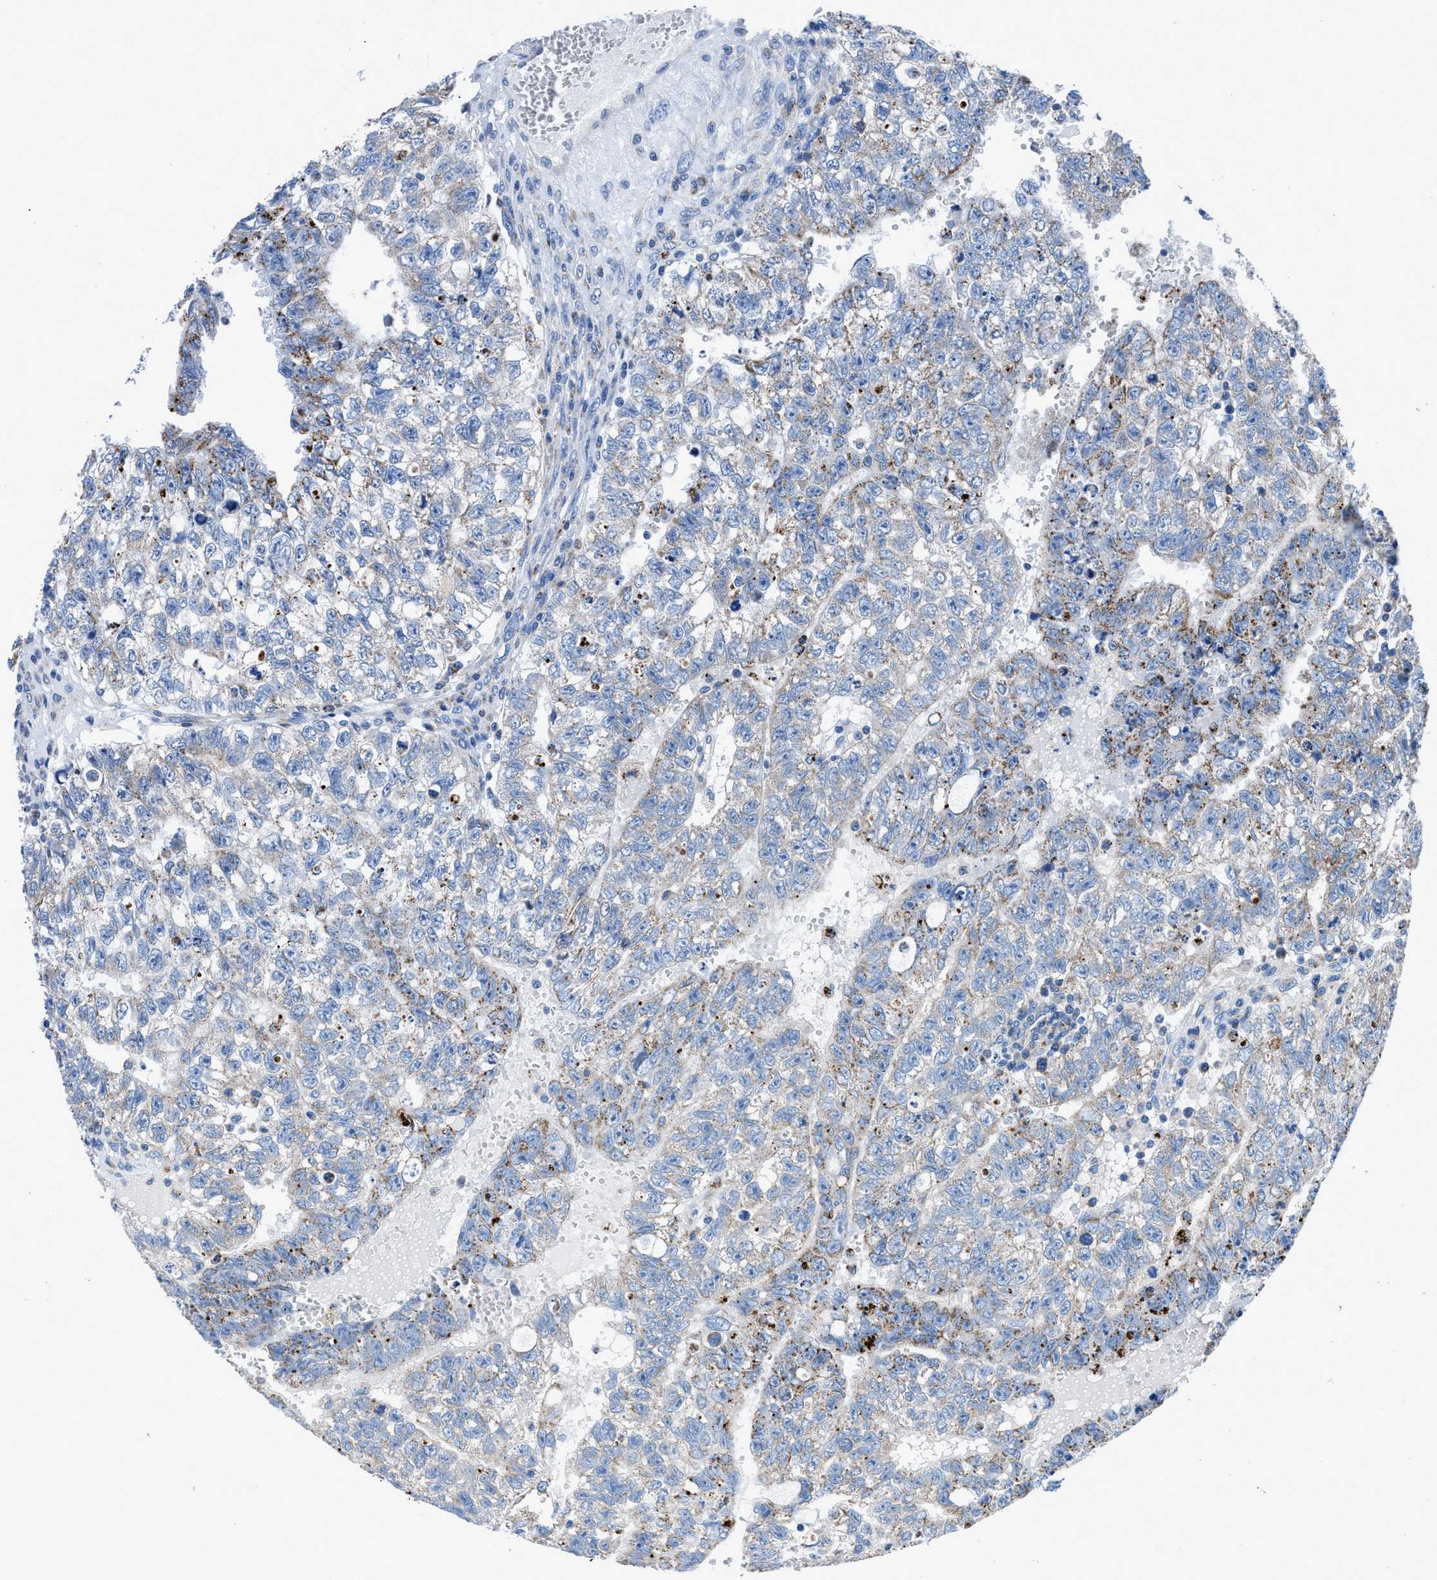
{"staining": {"intensity": "weak", "quantity": "25%-75%", "location": "cytoplasmic/membranous"}, "tissue": "testis cancer", "cell_type": "Tumor cells", "image_type": "cancer", "snomed": [{"axis": "morphology", "description": "Seminoma, NOS"}, {"axis": "morphology", "description": "Carcinoma, Embryonal, NOS"}, {"axis": "topography", "description": "Testis"}], "caption": "Immunohistochemistry photomicrograph of neoplastic tissue: testis cancer (seminoma) stained using immunohistochemistry (IHC) shows low levels of weak protein expression localized specifically in the cytoplasmic/membranous of tumor cells, appearing as a cytoplasmic/membranous brown color.", "gene": "ZDHHC3", "patient": {"sex": "male", "age": 38}}